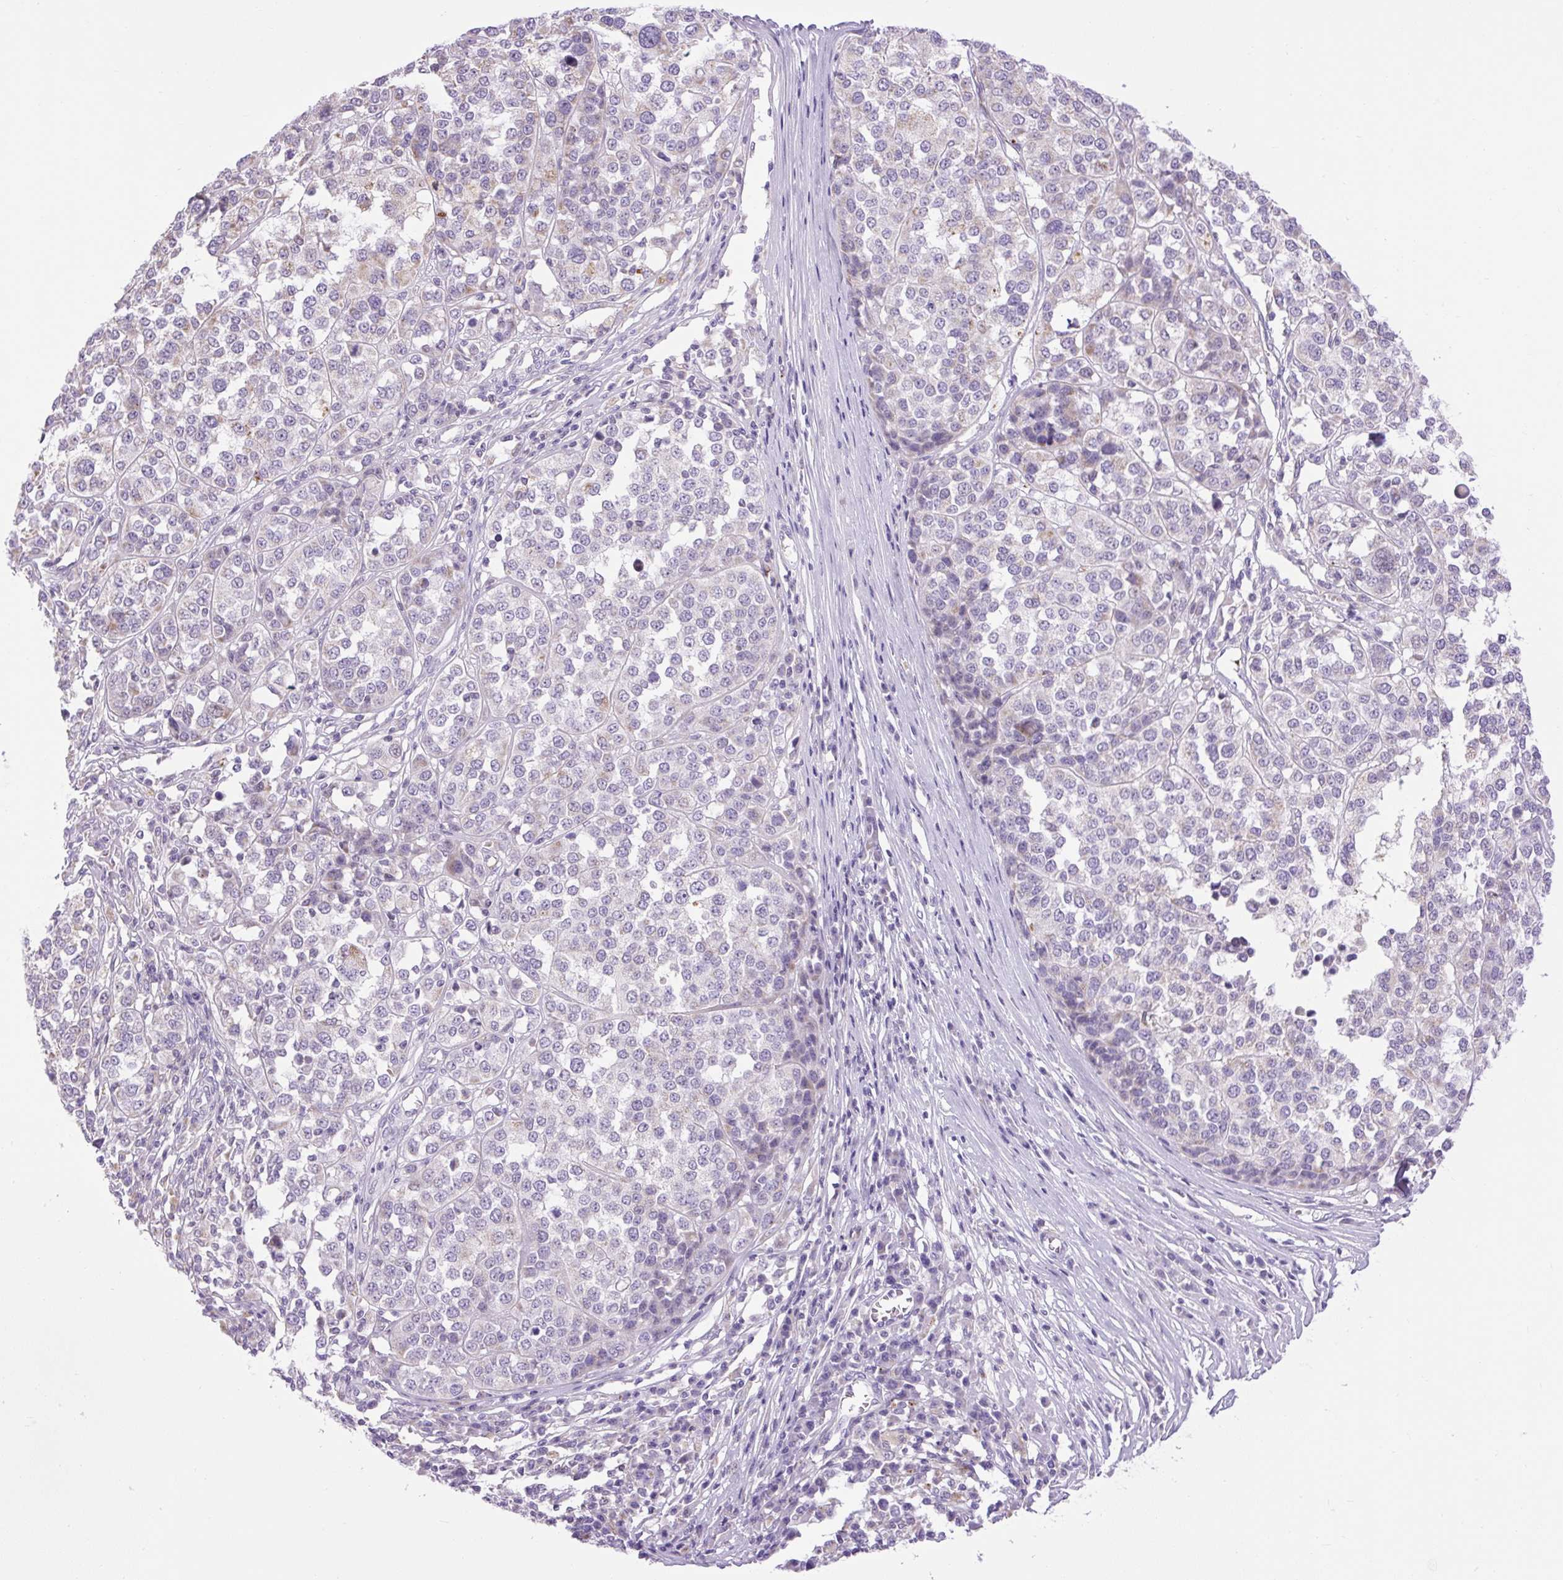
{"staining": {"intensity": "weak", "quantity": "<25%", "location": "cytoplasmic/membranous"}, "tissue": "melanoma", "cell_type": "Tumor cells", "image_type": "cancer", "snomed": [{"axis": "morphology", "description": "Malignant melanoma, Metastatic site"}, {"axis": "topography", "description": "Lymph node"}], "caption": "Immunohistochemical staining of human melanoma shows no significant positivity in tumor cells.", "gene": "RNASE10", "patient": {"sex": "male", "age": 44}}